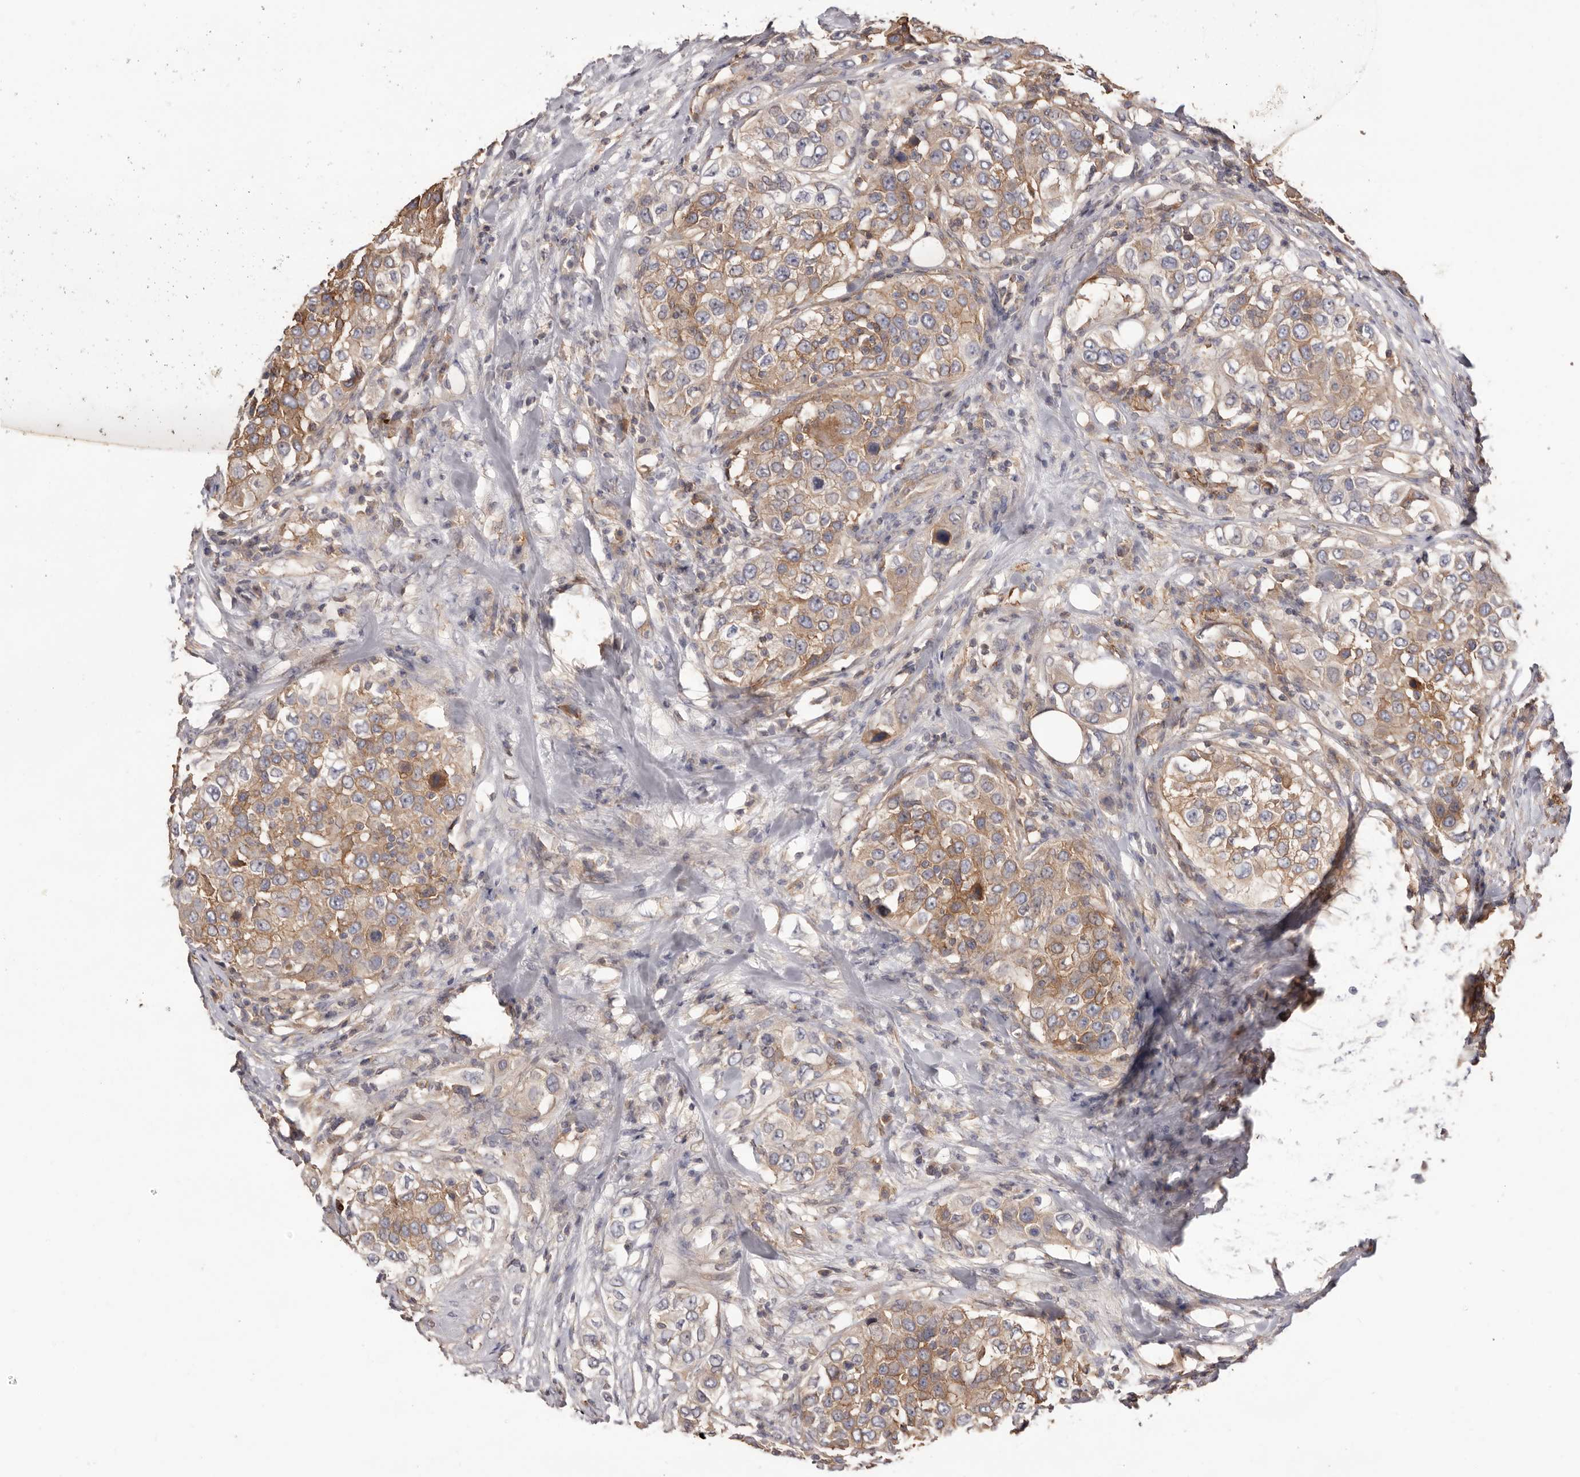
{"staining": {"intensity": "weak", "quantity": ">75%", "location": "cytoplasmic/membranous"}, "tissue": "urothelial cancer", "cell_type": "Tumor cells", "image_type": "cancer", "snomed": [{"axis": "morphology", "description": "Urothelial carcinoma, High grade"}, {"axis": "topography", "description": "Urinary bladder"}], "caption": "This is an image of immunohistochemistry (IHC) staining of urothelial cancer, which shows weak staining in the cytoplasmic/membranous of tumor cells.", "gene": "MMACHC", "patient": {"sex": "female", "age": 80}}